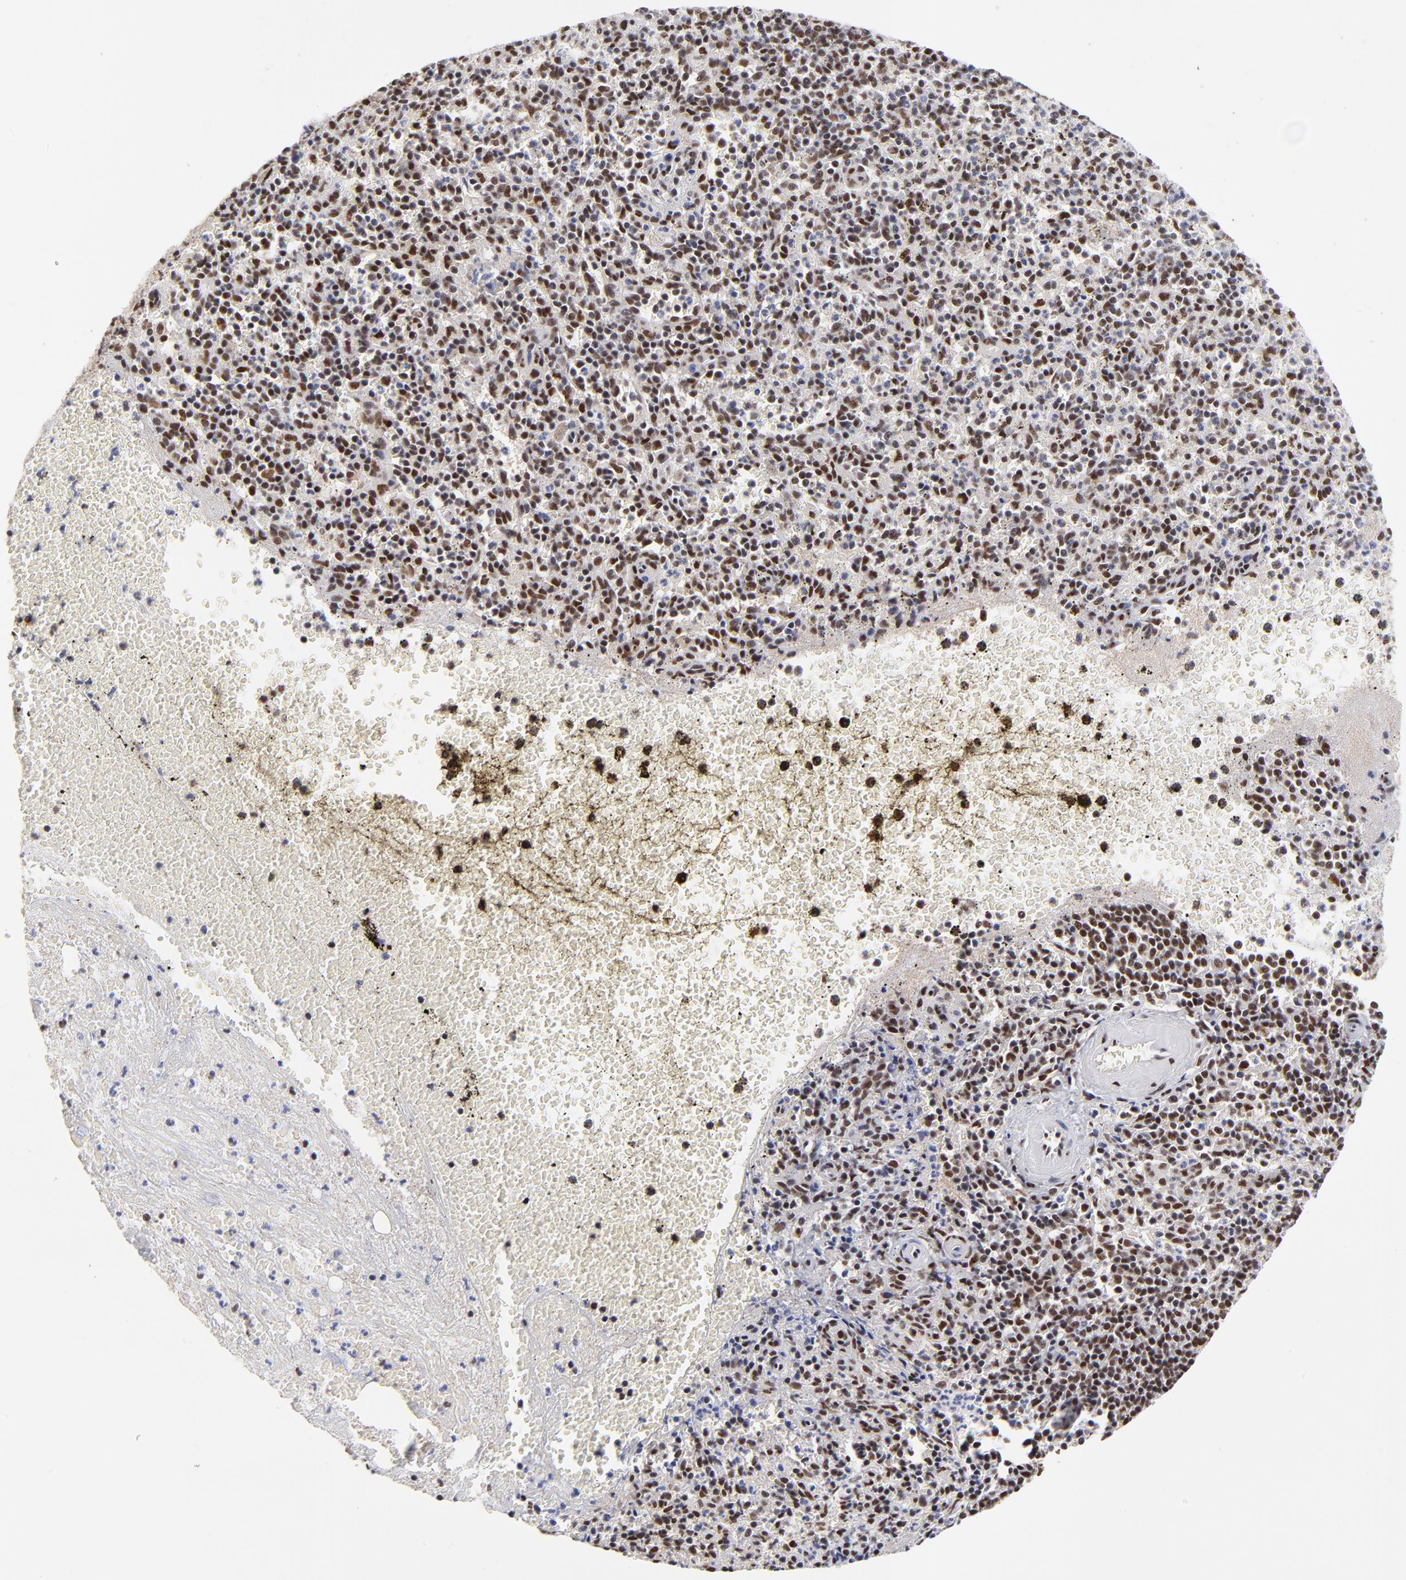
{"staining": {"intensity": "strong", "quantity": ">75%", "location": "nuclear"}, "tissue": "spleen", "cell_type": "Cells in red pulp", "image_type": "normal", "snomed": [{"axis": "morphology", "description": "Normal tissue, NOS"}, {"axis": "topography", "description": "Spleen"}], "caption": "Immunohistochemistry (IHC) histopathology image of unremarkable human spleen stained for a protein (brown), which reveals high levels of strong nuclear expression in about >75% of cells in red pulp.", "gene": "ZMYM3", "patient": {"sex": "male", "age": 72}}